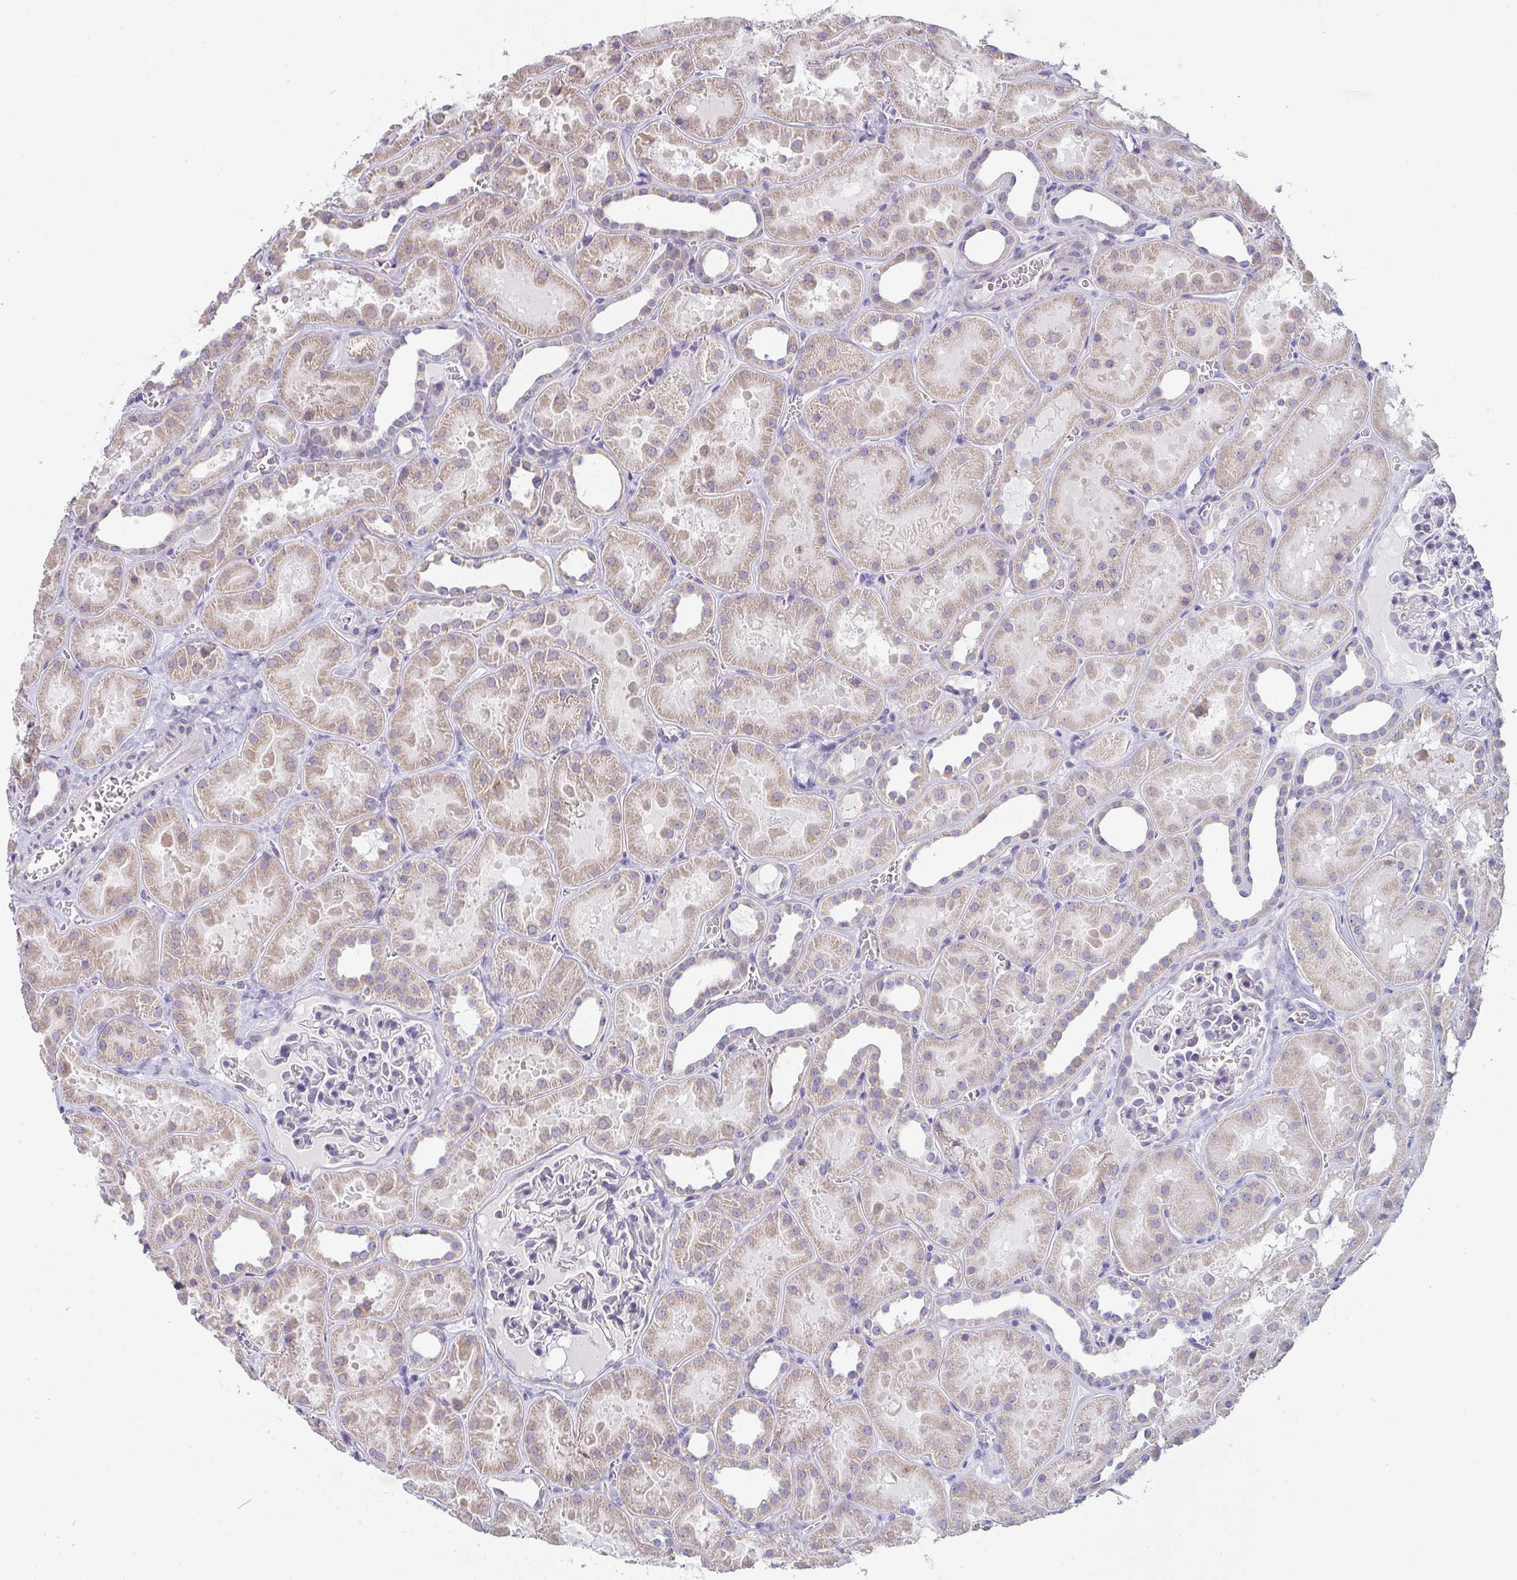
{"staining": {"intensity": "weak", "quantity": "<25%", "location": "cytoplasmic/membranous"}, "tissue": "kidney", "cell_type": "Cells in glomeruli", "image_type": "normal", "snomed": [{"axis": "morphology", "description": "Normal tissue, NOS"}, {"axis": "topography", "description": "Kidney"}], "caption": "DAB immunohistochemical staining of normal kidney exhibits no significant positivity in cells in glomeruli.", "gene": "CACNA1S", "patient": {"sex": "female", "age": 41}}